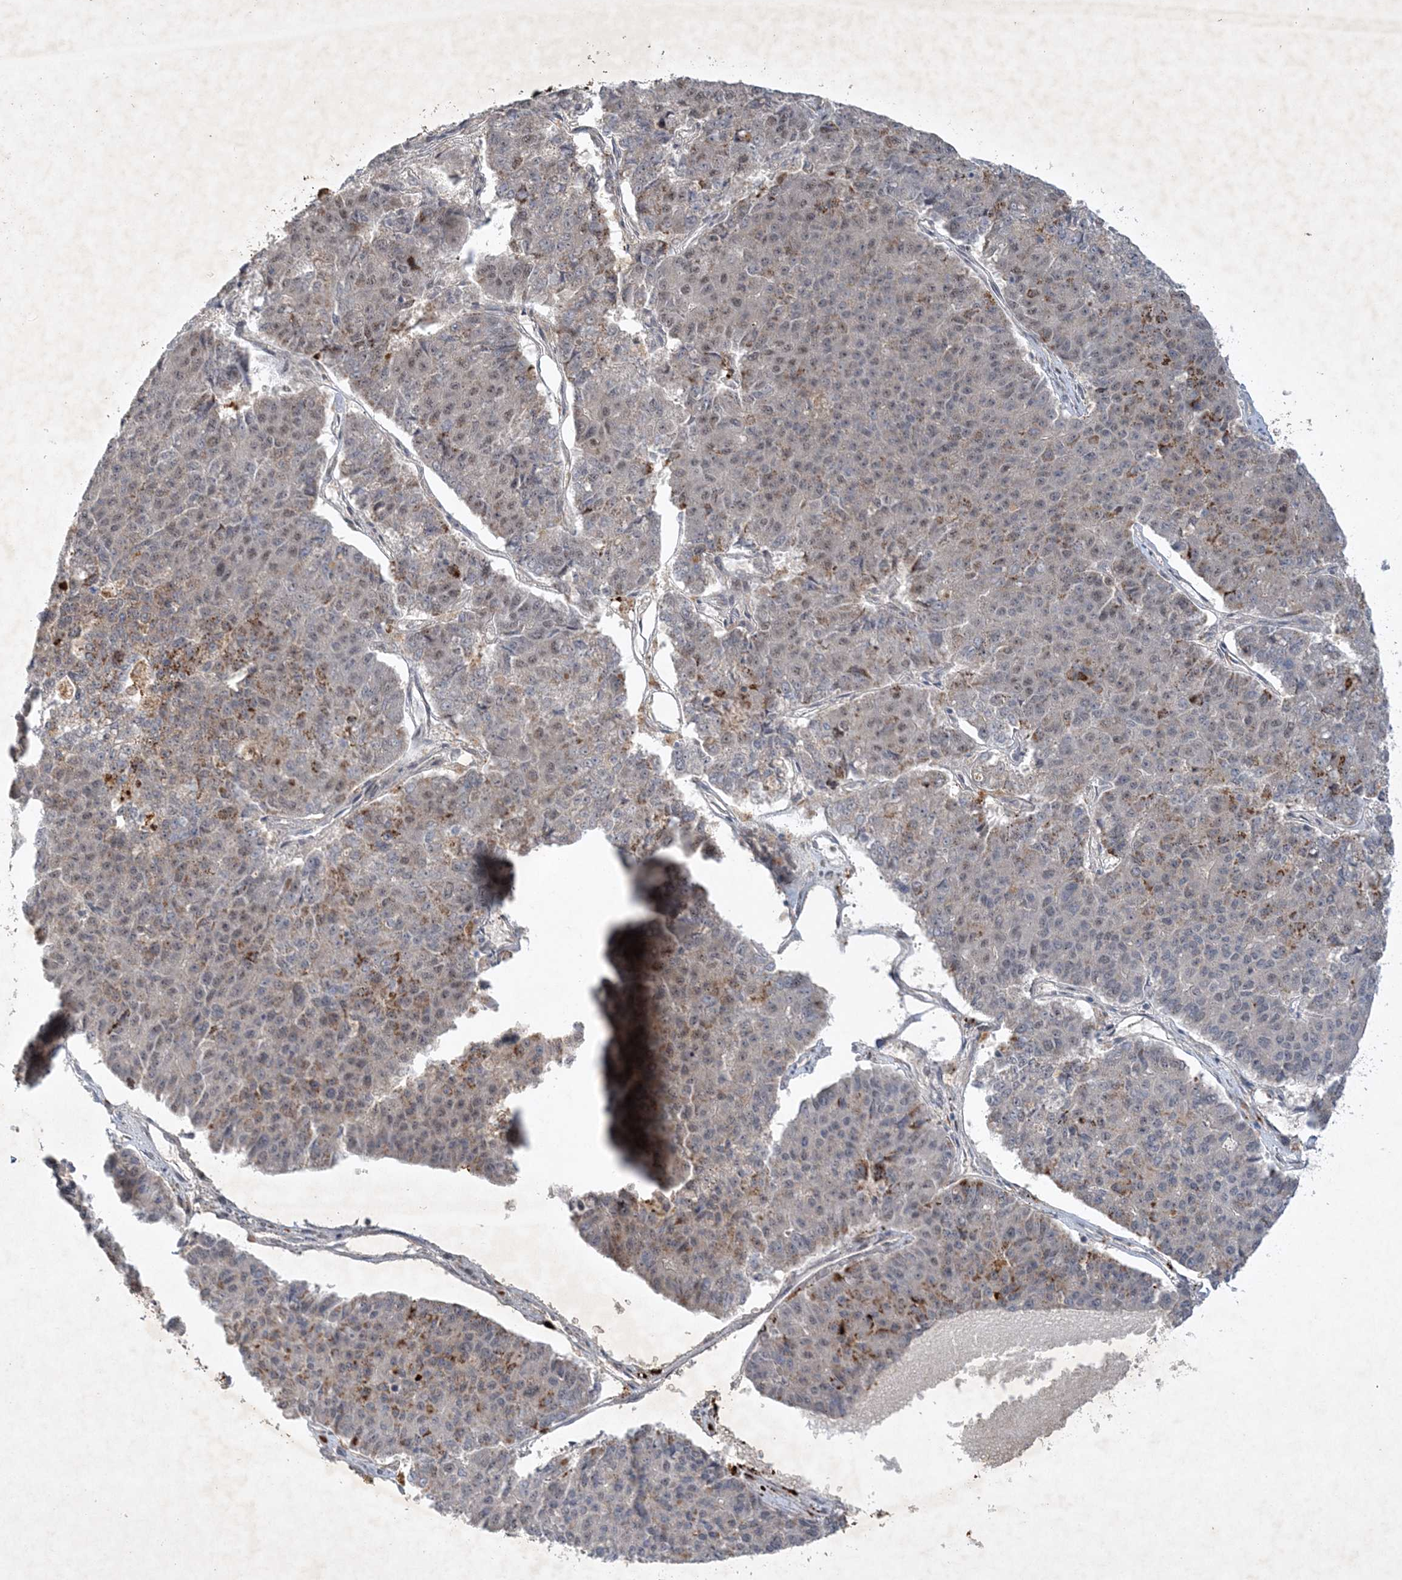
{"staining": {"intensity": "weak", "quantity": "25%-75%", "location": "cytoplasmic/membranous,nuclear"}, "tissue": "pancreatic cancer", "cell_type": "Tumor cells", "image_type": "cancer", "snomed": [{"axis": "morphology", "description": "Adenocarcinoma, NOS"}, {"axis": "topography", "description": "Pancreas"}], "caption": "Immunohistochemistry micrograph of neoplastic tissue: pancreatic adenocarcinoma stained using immunohistochemistry (IHC) displays low levels of weak protein expression localized specifically in the cytoplasmic/membranous and nuclear of tumor cells, appearing as a cytoplasmic/membranous and nuclear brown color.", "gene": "THG1L", "patient": {"sex": "male", "age": 50}}